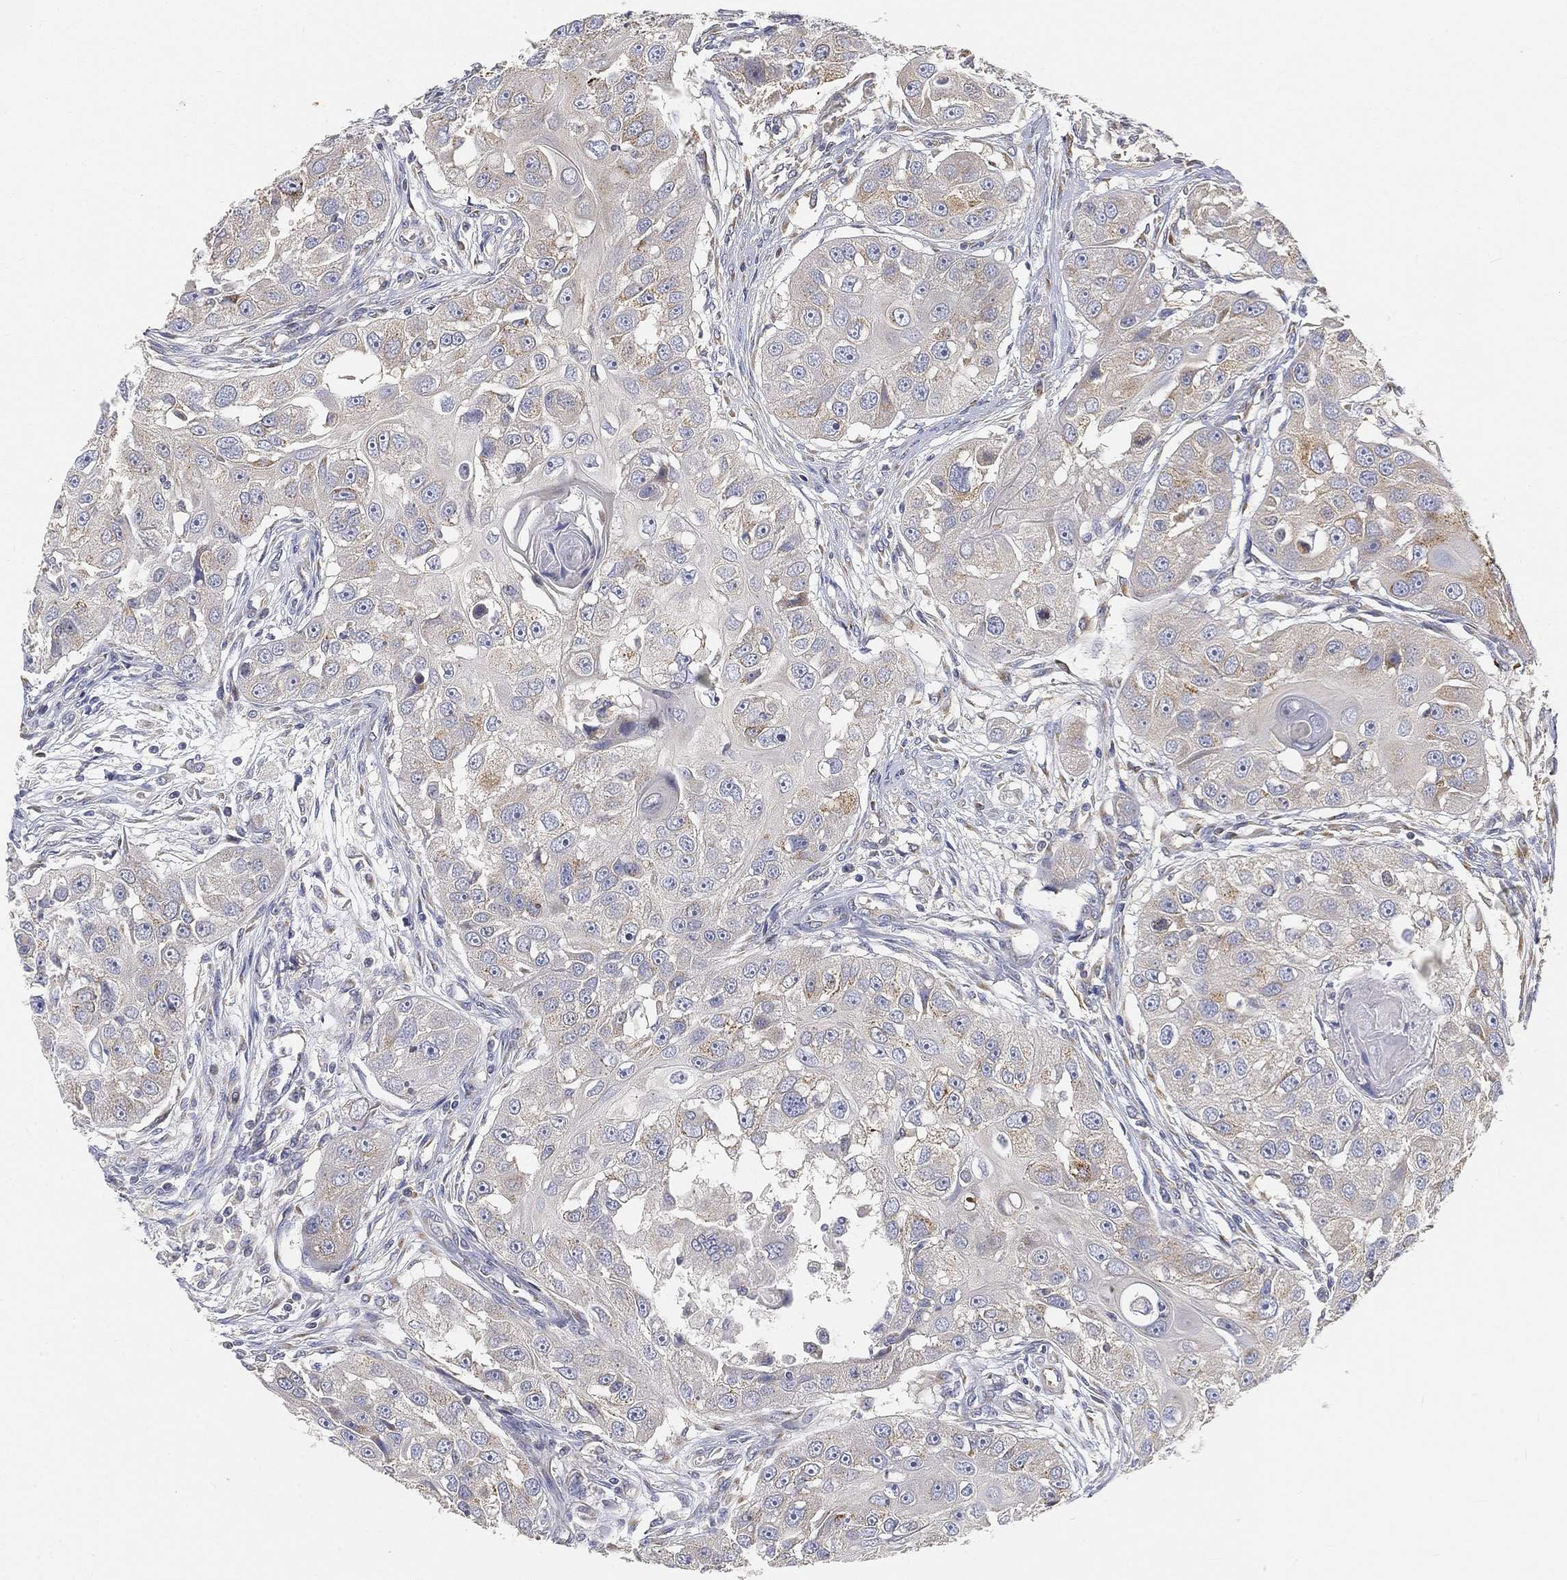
{"staining": {"intensity": "moderate", "quantity": "<25%", "location": "cytoplasmic/membranous"}, "tissue": "head and neck cancer", "cell_type": "Tumor cells", "image_type": "cancer", "snomed": [{"axis": "morphology", "description": "Squamous cell carcinoma, NOS"}, {"axis": "topography", "description": "Head-Neck"}], "caption": "Immunohistochemical staining of human head and neck cancer exhibits low levels of moderate cytoplasmic/membranous staining in approximately <25% of tumor cells.", "gene": "TMEM25", "patient": {"sex": "male", "age": 51}}